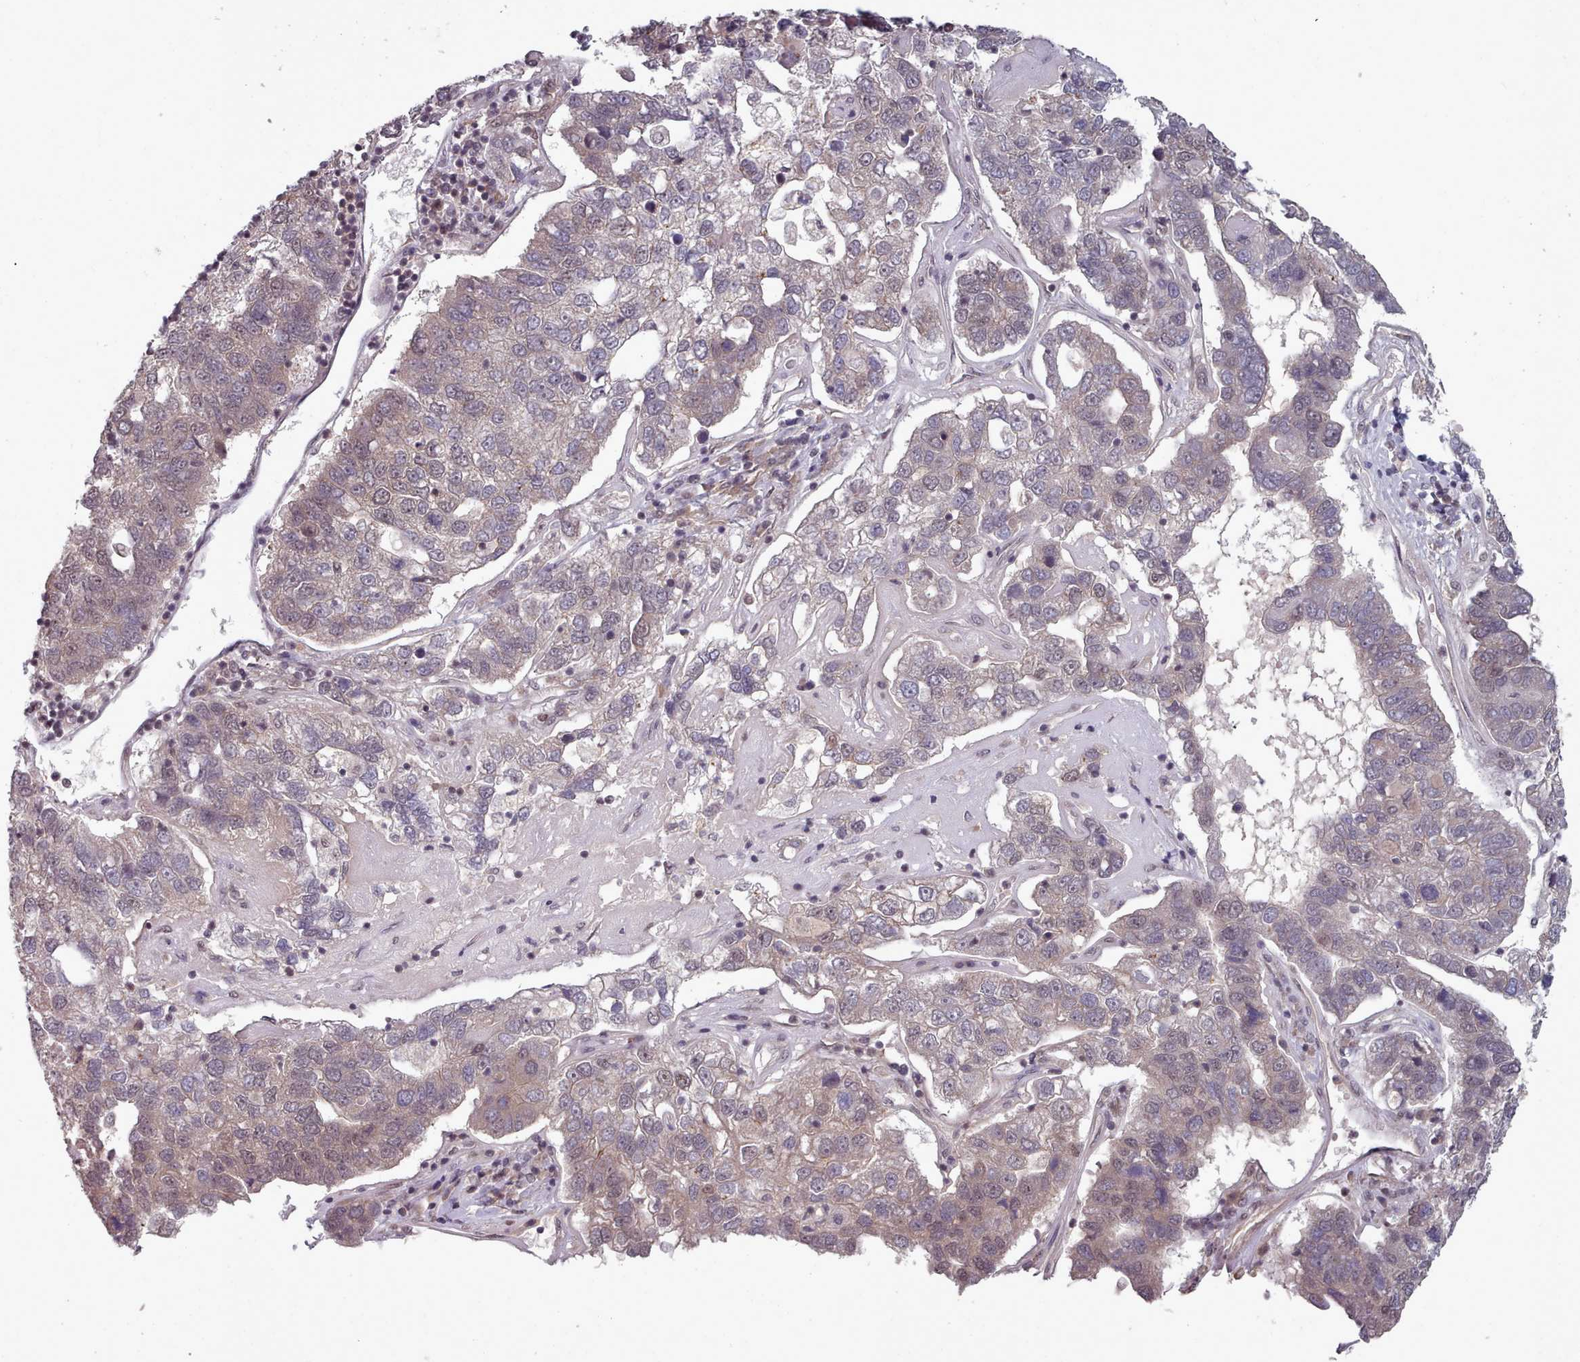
{"staining": {"intensity": "weak", "quantity": "<25%", "location": "cytoplasmic/membranous"}, "tissue": "pancreatic cancer", "cell_type": "Tumor cells", "image_type": "cancer", "snomed": [{"axis": "morphology", "description": "Adenocarcinoma, NOS"}, {"axis": "topography", "description": "Pancreas"}], "caption": "Tumor cells are negative for brown protein staining in pancreatic cancer. Brightfield microscopy of immunohistochemistry (IHC) stained with DAB (3,3'-diaminobenzidine) (brown) and hematoxylin (blue), captured at high magnification.", "gene": "DHX8", "patient": {"sex": "female", "age": 61}}